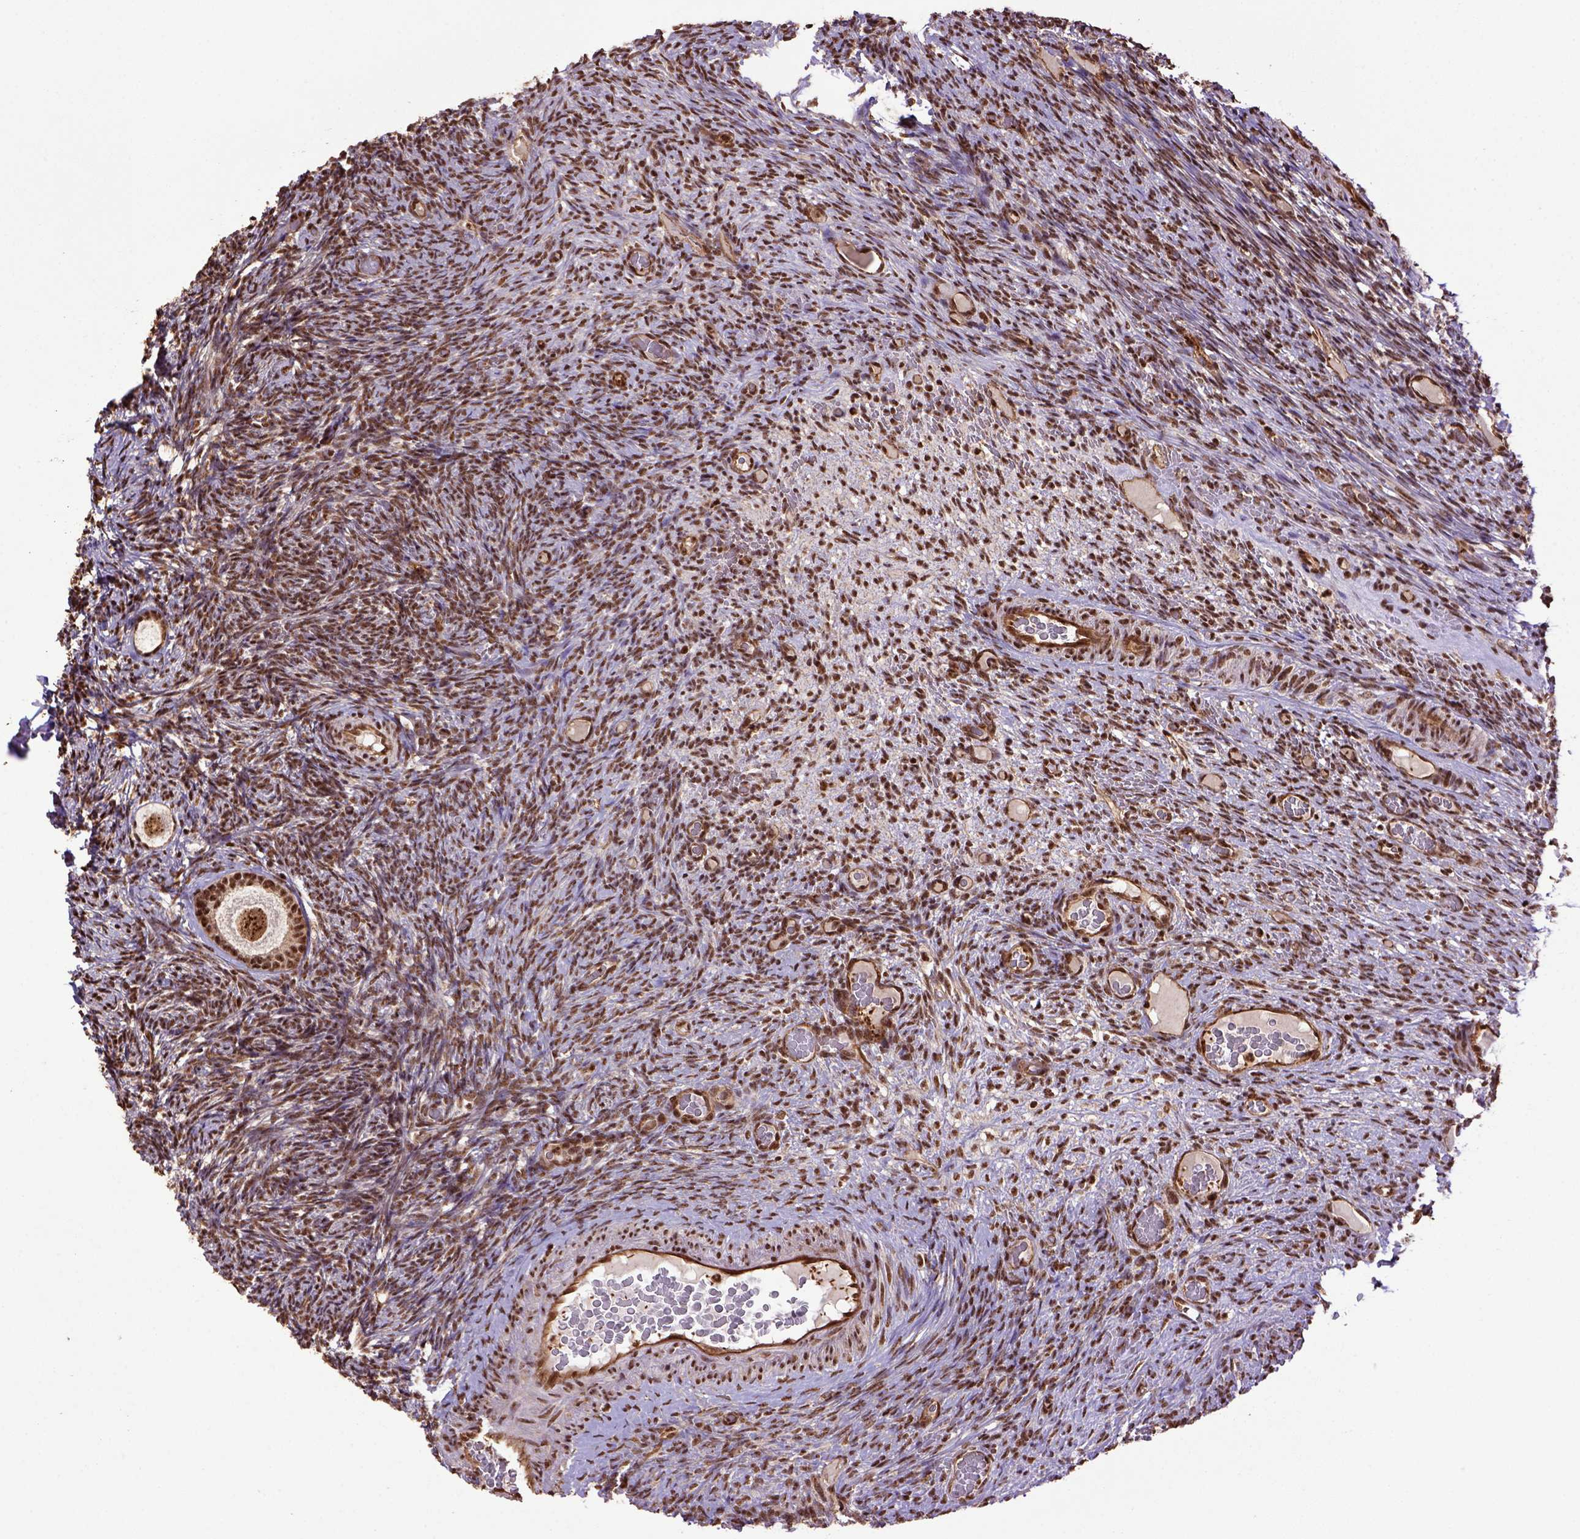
{"staining": {"intensity": "strong", "quantity": ">75%", "location": "nuclear"}, "tissue": "ovary", "cell_type": "Follicle cells", "image_type": "normal", "snomed": [{"axis": "morphology", "description": "Normal tissue, NOS"}, {"axis": "topography", "description": "Ovary"}], "caption": "This photomicrograph exhibits immunohistochemistry (IHC) staining of normal ovary, with high strong nuclear positivity in about >75% of follicle cells.", "gene": "PPIG", "patient": {"sex": "female", "age": 34}}